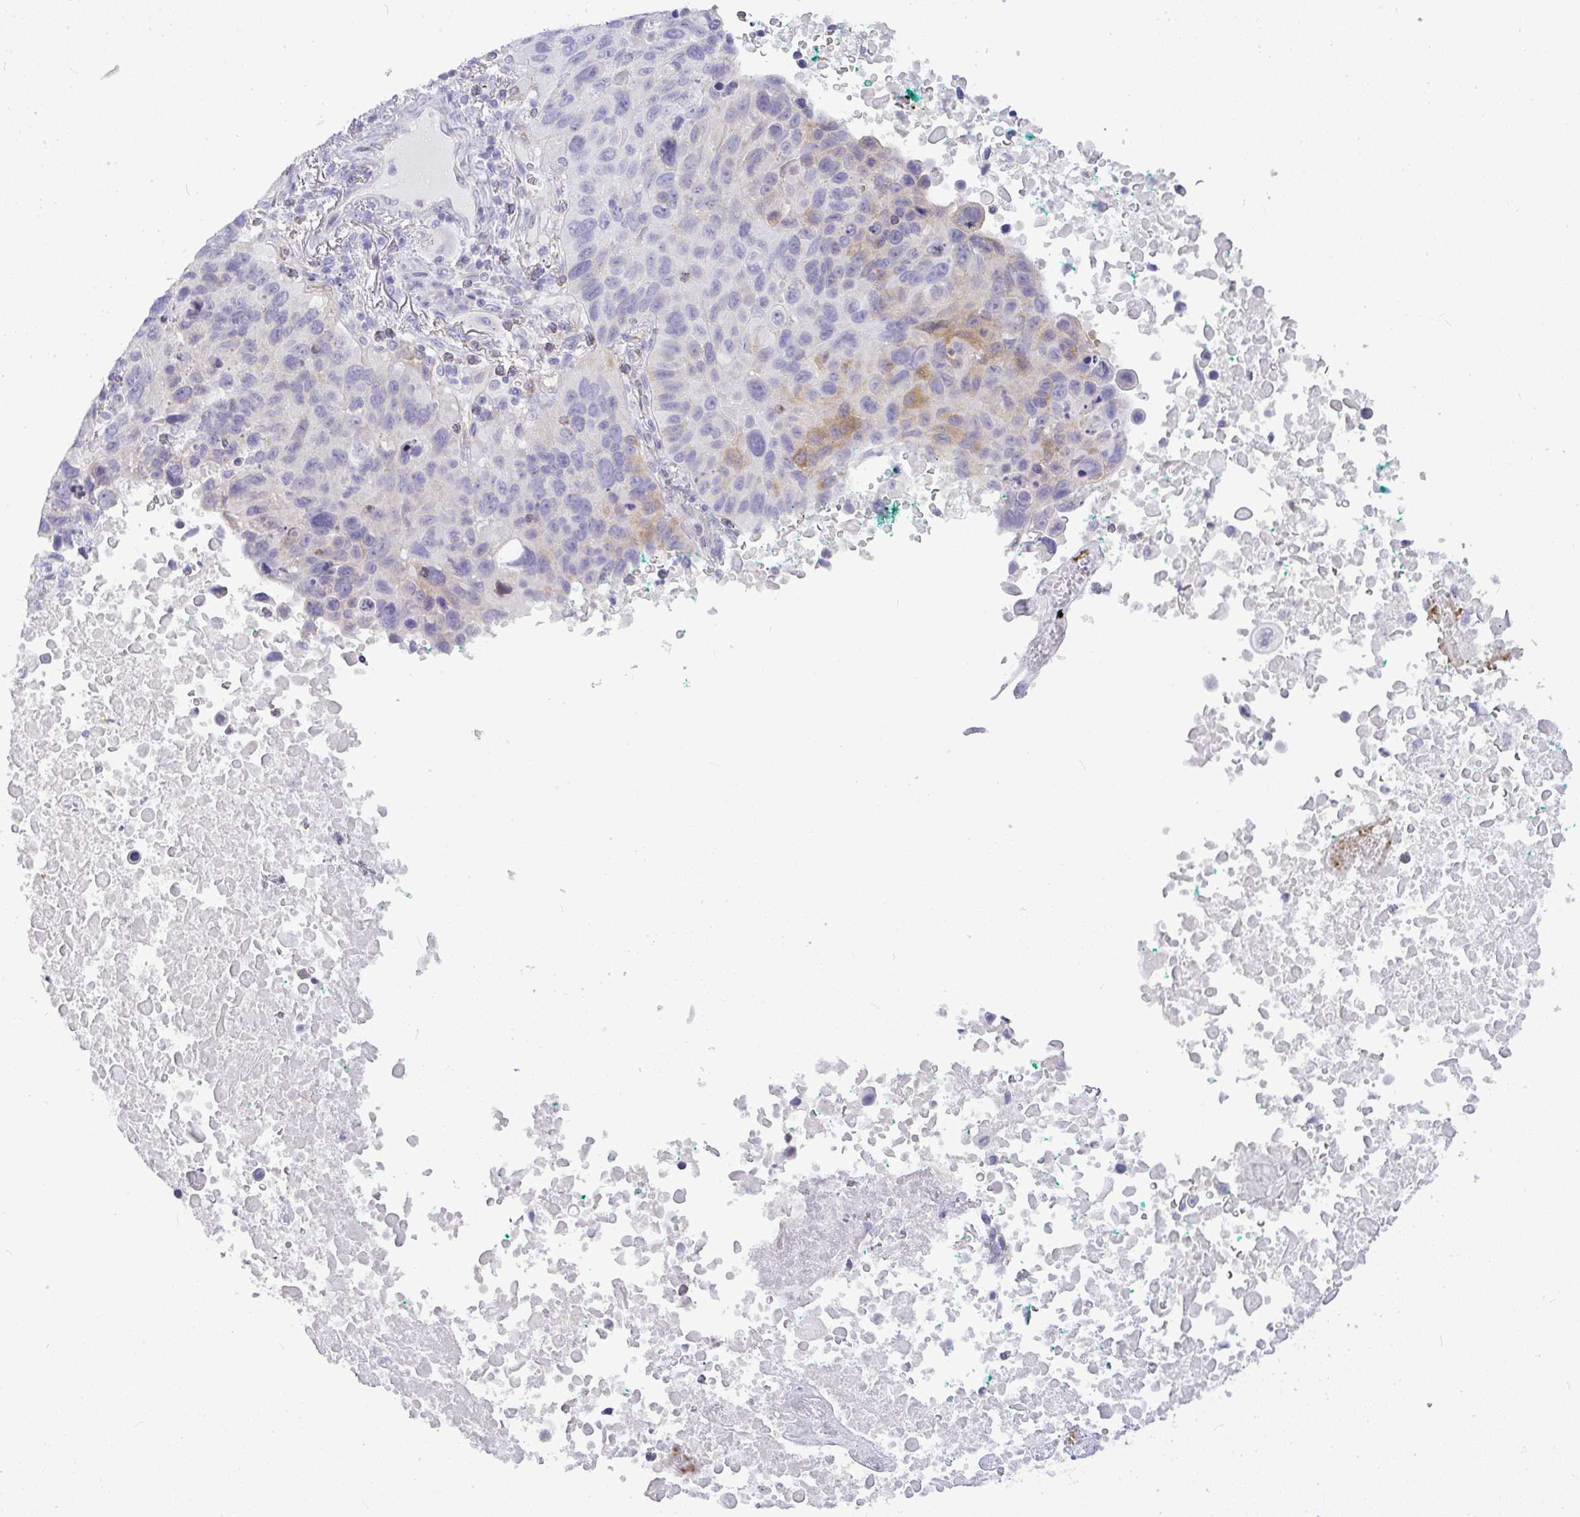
{"staining": {"intensity": "moderate", "quantity": "<25%", "location": "cytoplasmic/membranous"}, "tissue": "lung cancer", "cell_type": "Tumor cells", "image_type": "cancer", "snomed": [{"axis": "morphology", "description": "Squamous cell carcinoma, NOS"}, {"axis": "topography", "description": "Lung"}], "caption": "About <25% of tumor cells in lung cancer (squamous cell carcinoma) exhibit moderate cytoplasmic/membranous protein expression as visualized by brown immunohistochemical staining.", "gene": "LIPE", "patient": {"sex": "male", "age": 66}}